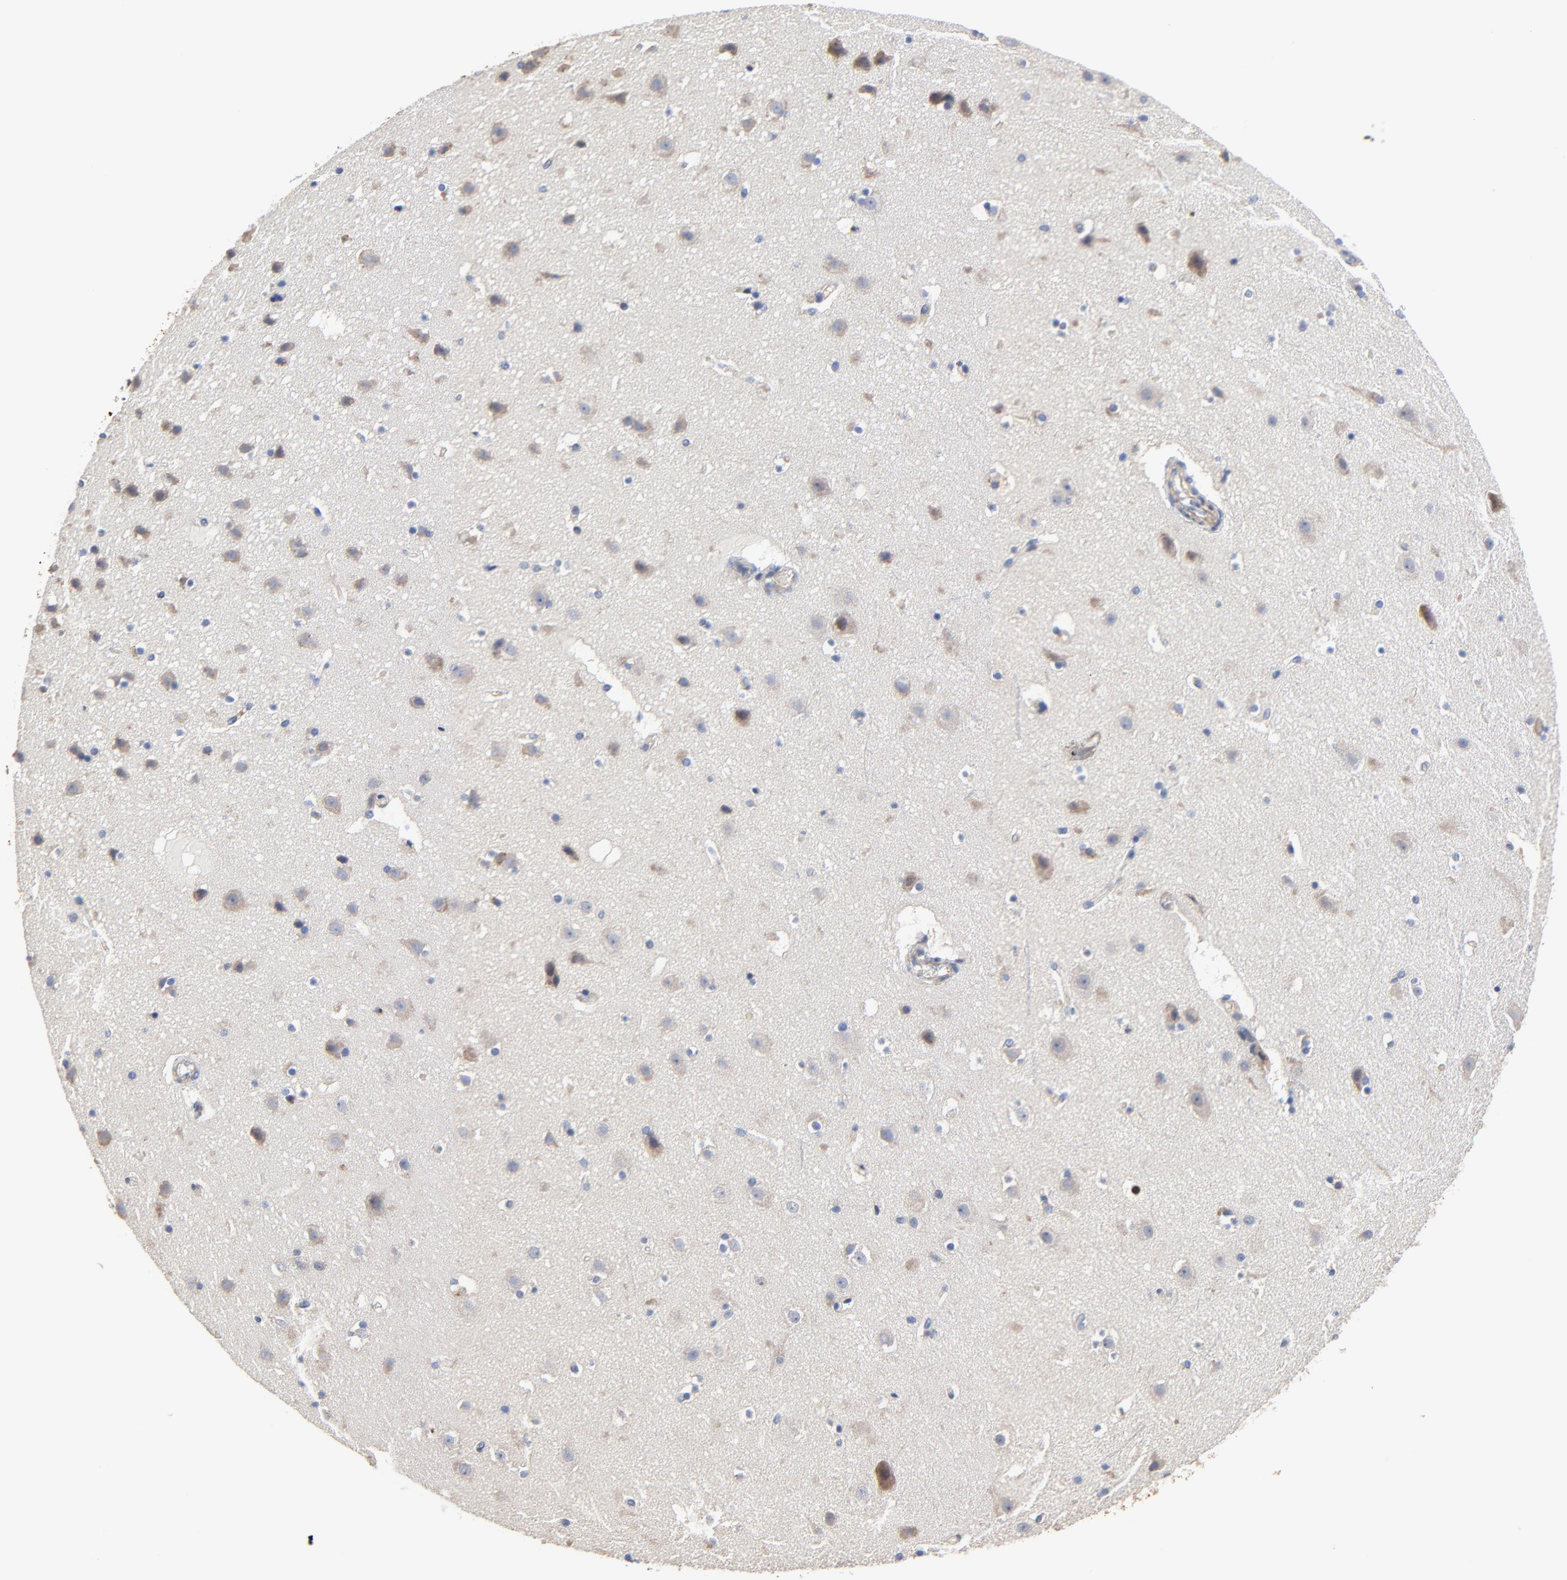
{"staining": {"intensity": "negative", "quantity": "none", "location": "none"}, "tissue": "cerebral cortex", "cell_type": "Endothelial cells", "image_type": "normal", "snomed": [{"axis": "morphology", "description": "Normal tissue, NOS"}, {"axis": "topography", "description": "Cerebral cortex"}], "caption": "DAB immunohistochemical staining of normal human cerebral cortex demonstrates no significant expression in endothelial cells.", "gene": "SKAP1", "patient": {"sex": "male", "age": 45}}